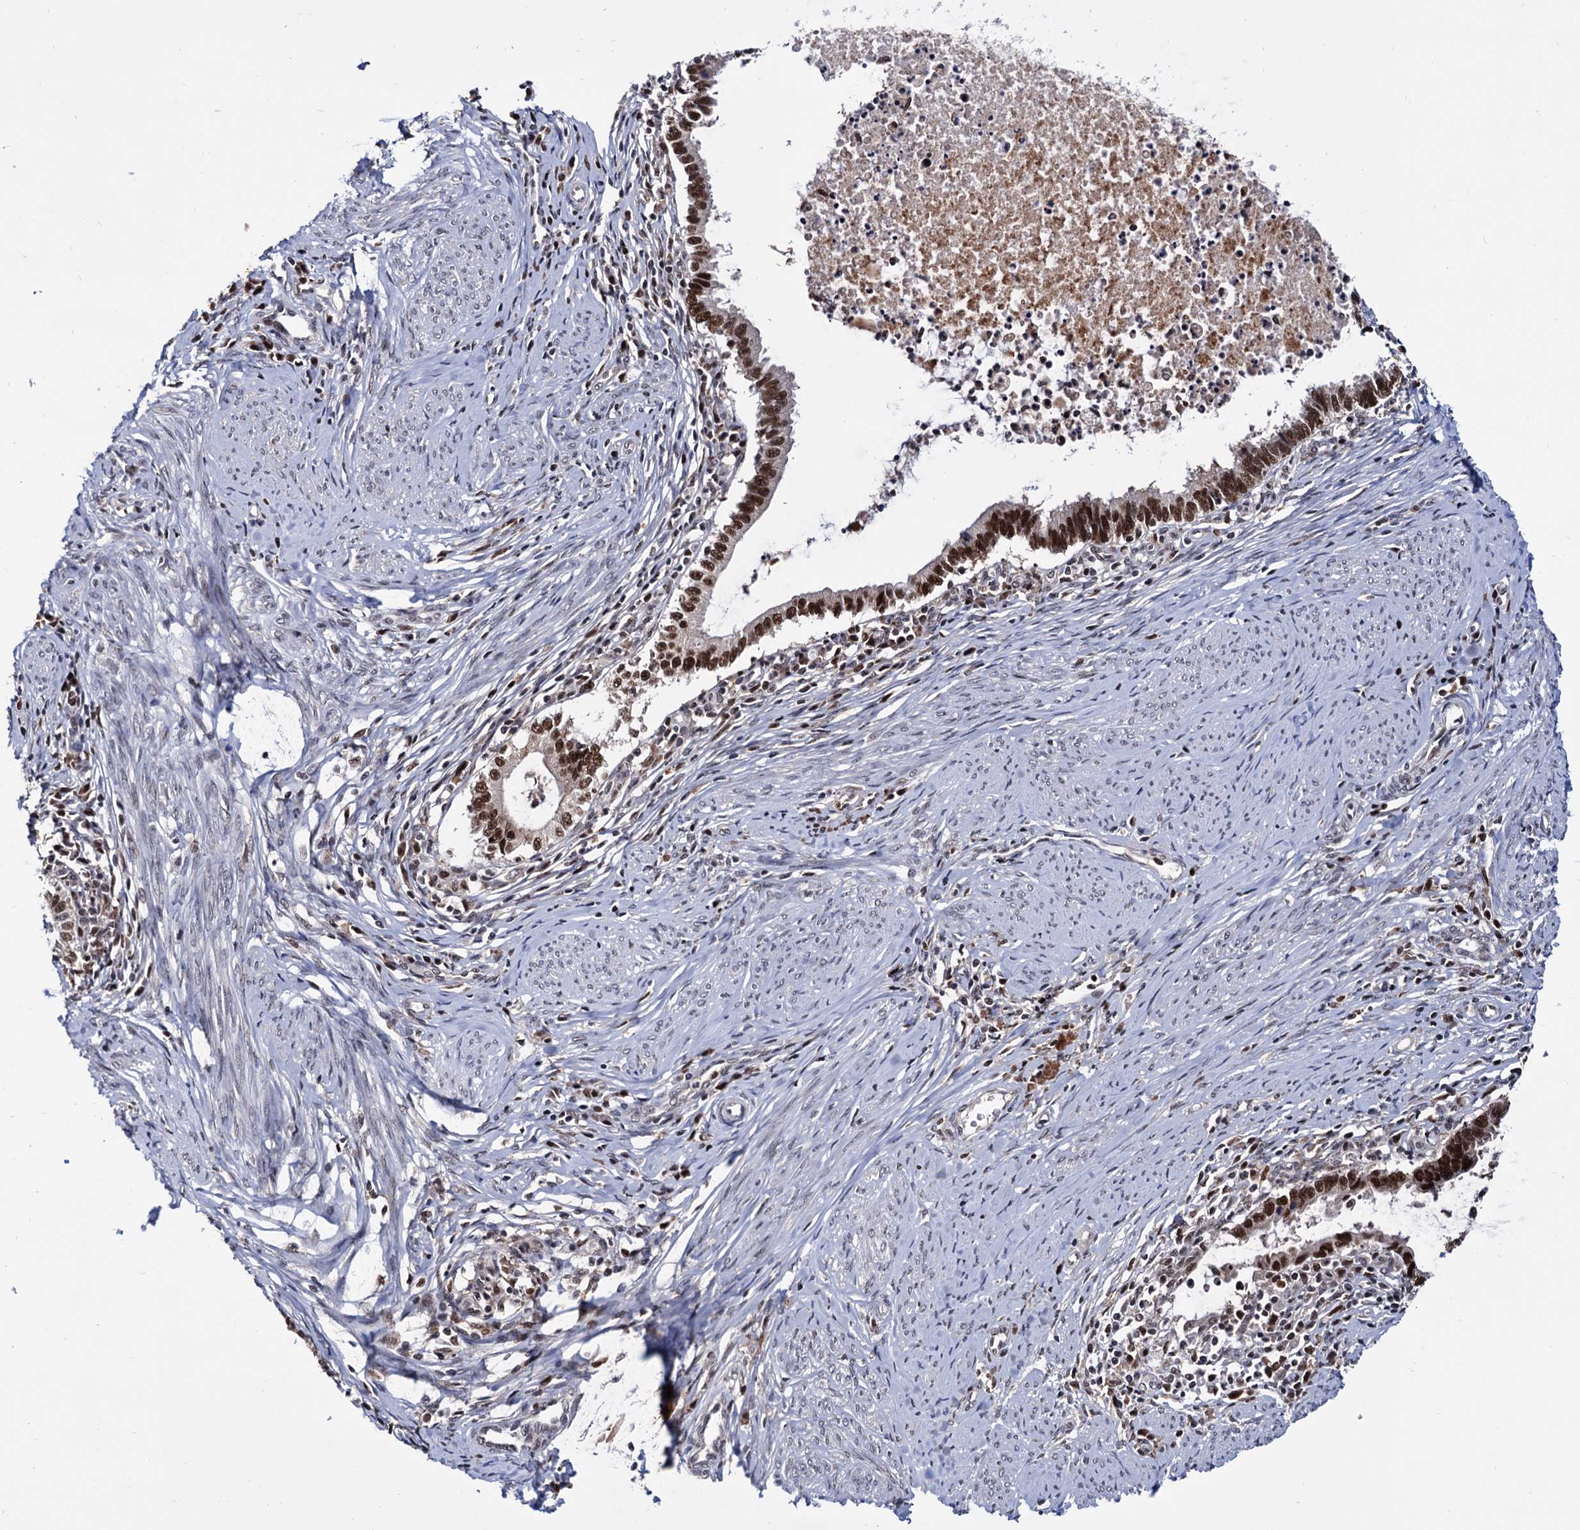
{"staining": {"intensity": "strong", "quantity": ">75%", "location": "nuclear"}, "tissue": "cervical cancer", "cell_type": "Tumor cells", "image_type": "cancer", "snomed": [{"axis": "morphology", "description": "Adenocarcinoma, NOS"}, {"axis": "topography", "description": "Cervix"}], "caption": "Human cervical cancer stained with a protein marker shows strong staining in tumor cells.", "gene": "RNASEH2B", "patient": {"sex": "female", "age": 36}}